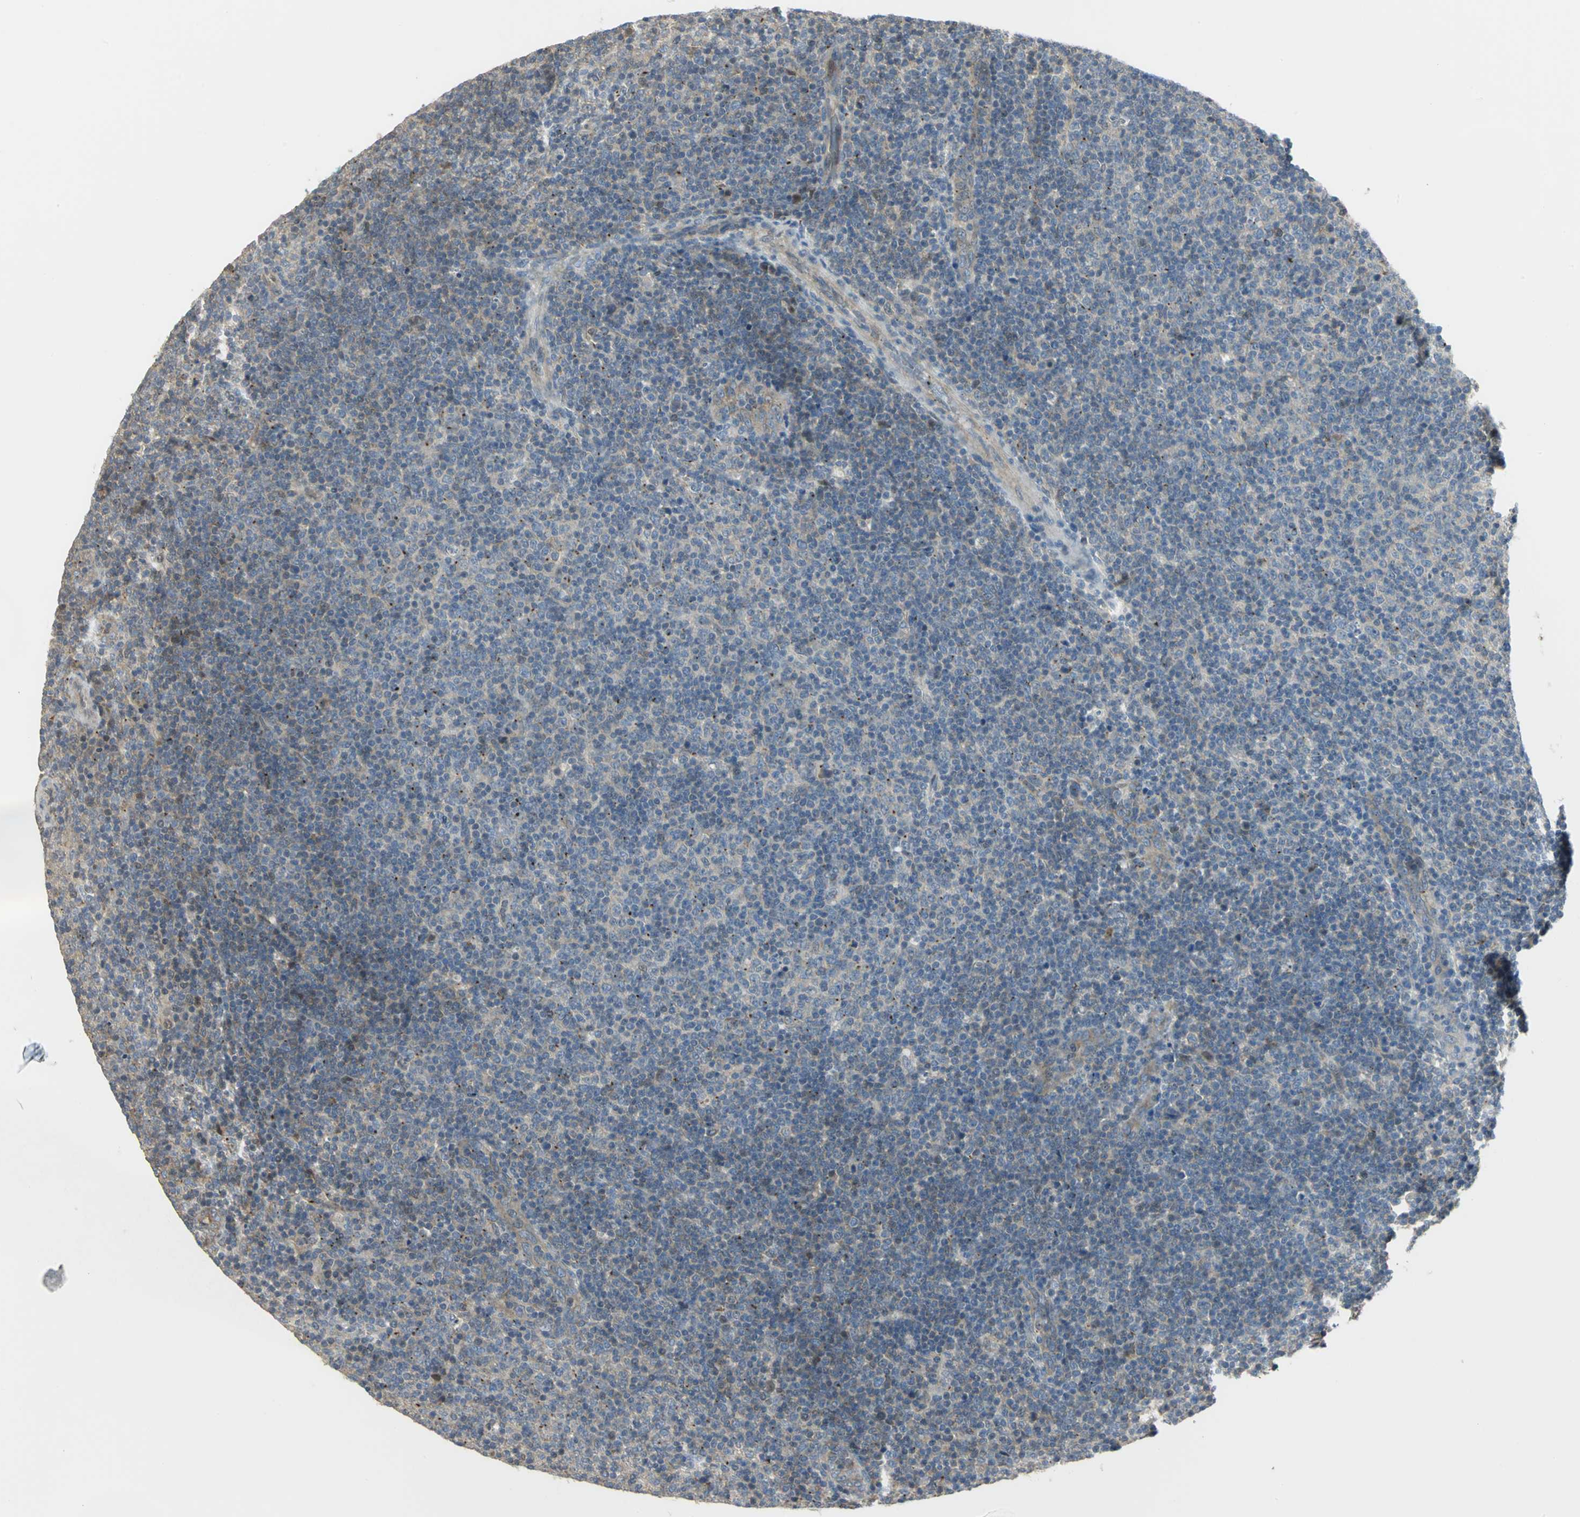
{"staining": {"intensity": "negative", "quantity": "none", "location": "none"}, "tissue": "lymphoma", "cell_type": "Tumor cells", "image_type": "cancer", "snomed": [{"axis": "morphology", "description": "Malignant lymphoma, non-Hodgkin's type, Low grade"}, {"axis": "topography", "description": "Lymph node"}], "caption": "Tumor cells are negative for brown protein staining in lymphoma.", "gene": "ANK1", "patient": {"sex": "male", "age": 70}}